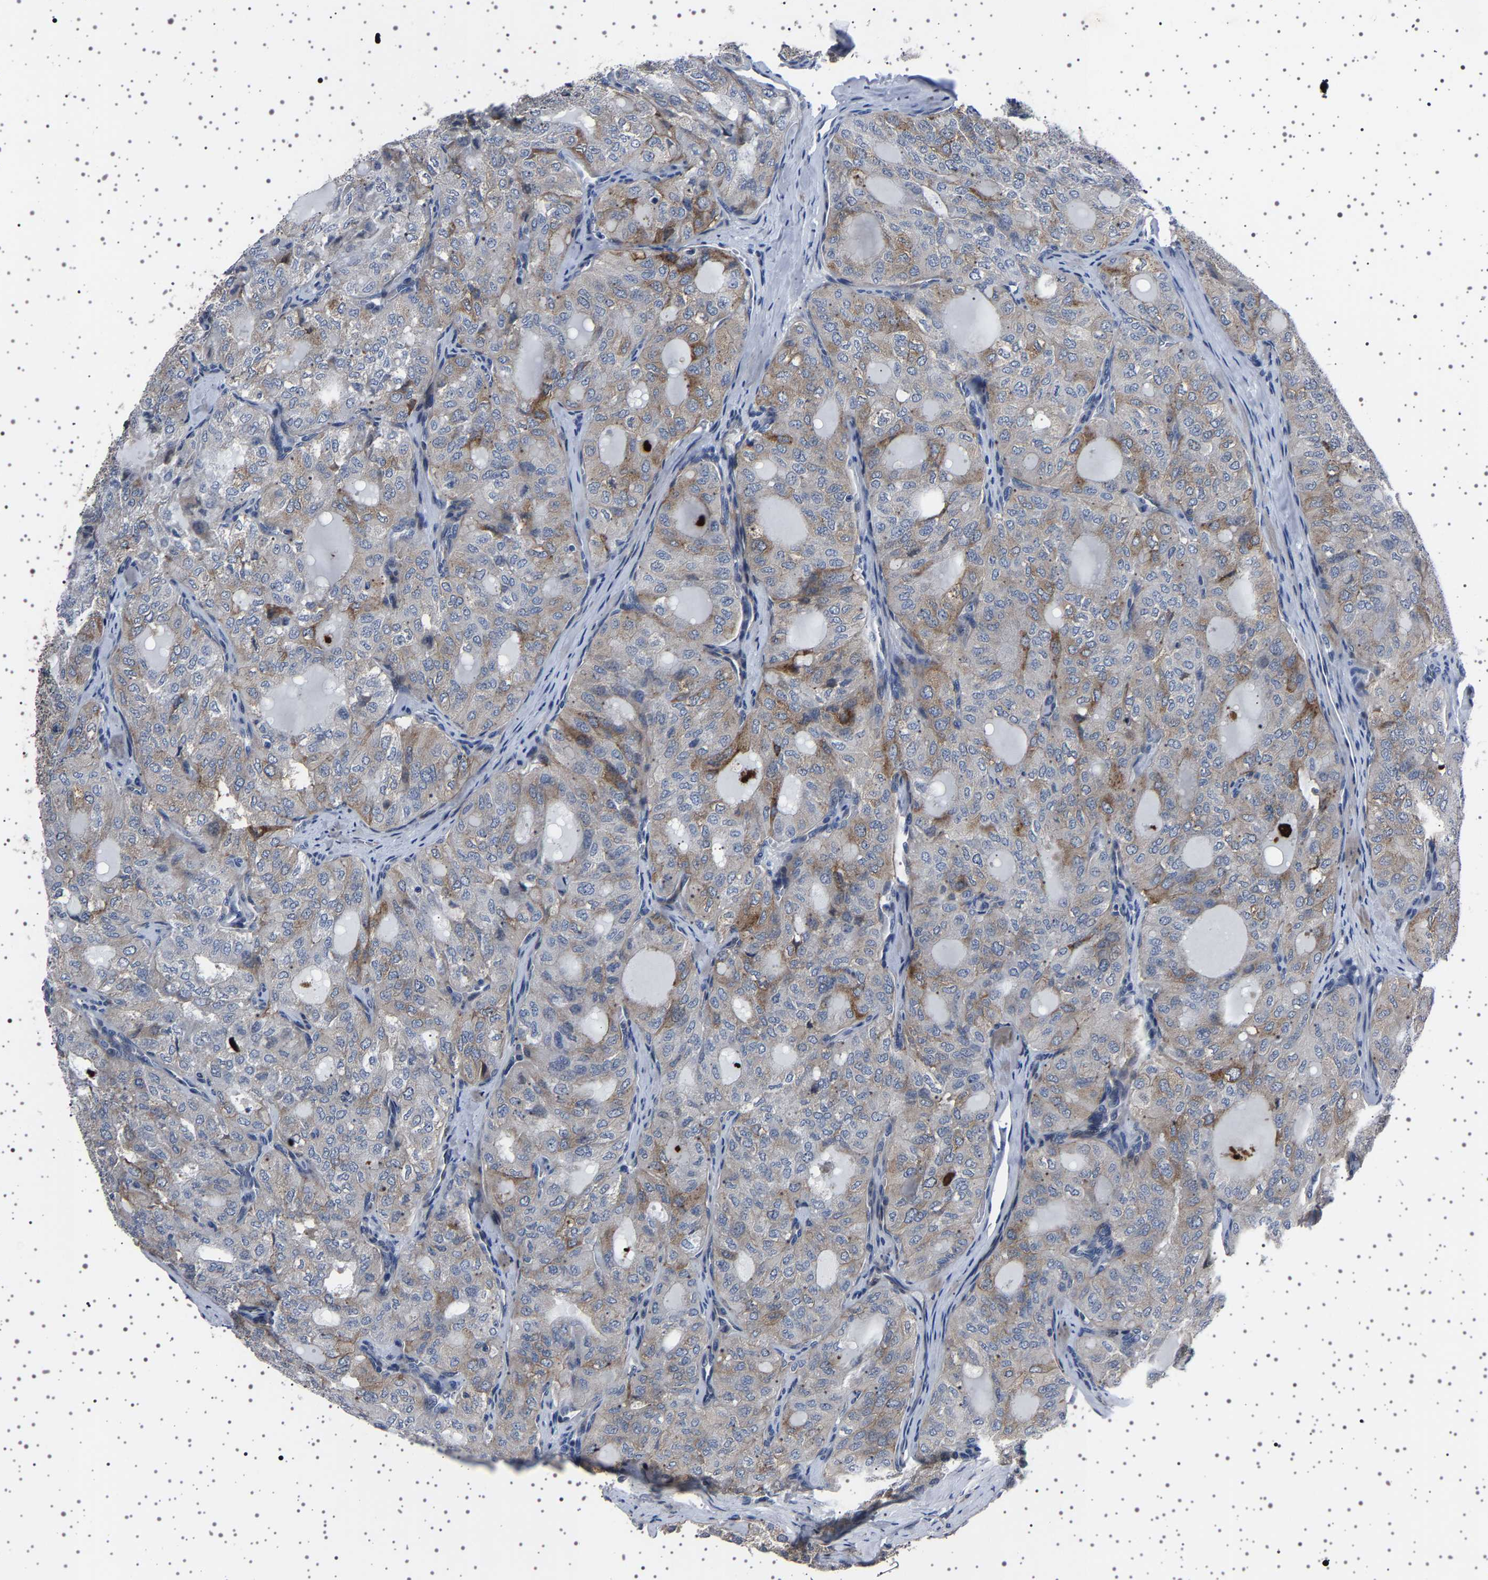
{"staining": {"intensity": "moderate", "quantity": "<25%", "location": "cytoplasmic/membranous"}, "tissue": "thyroid cancer", "cell_type": "Tumor cells", "image_type": "cancer", "snomed": [{"axis": "morphology", "description": "Follicular adenoma carcinoma, NOS"}, {"axis": "topography", "description": "Thyroid gland"}], "caption": "Thyroid cancer stained with DAB IHC reveals low levels of moderate cytoplasmic/membranous staining in approximately <25% of tumor cells.", "gene": "PAK5", "patient": {"sex": "male", "age": 75}}